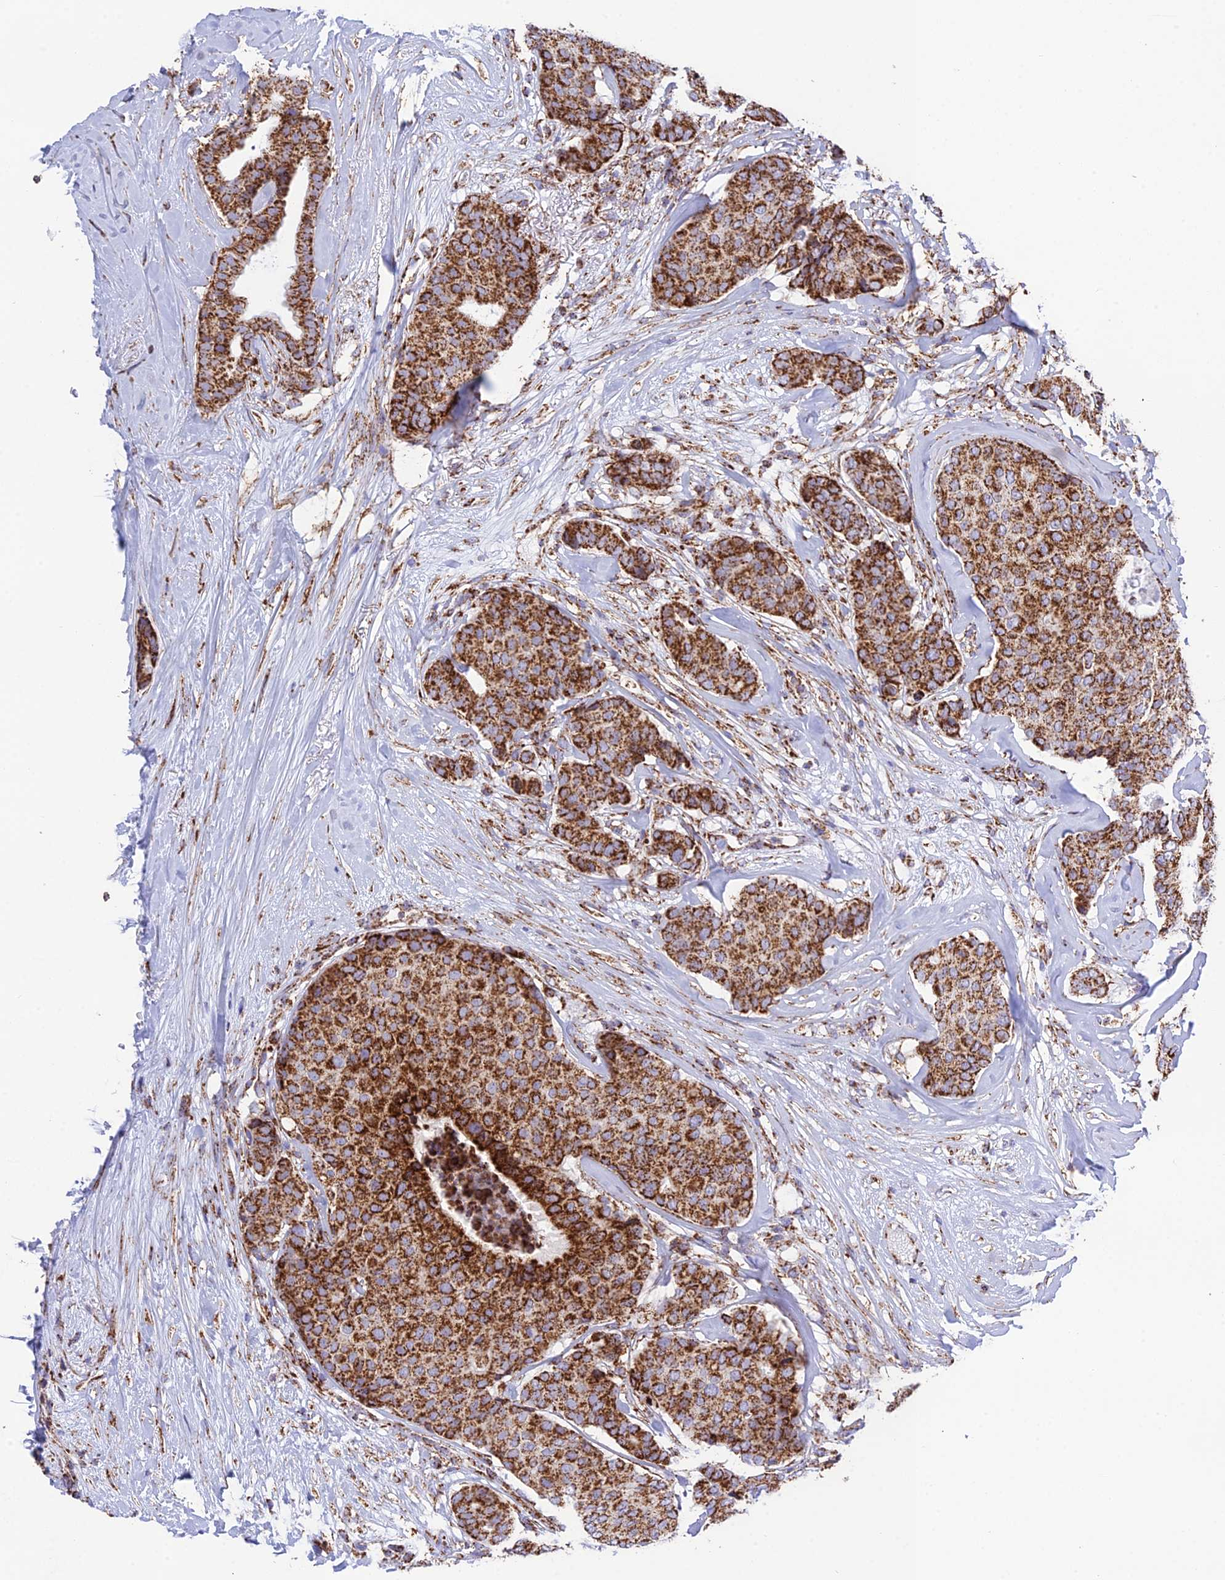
{"staining": {"intensity": "strong", "quantity": ">75%", "location": "cytoplasmic/membranous"}, "tissue": "breast cancer", "cell_type": "Tumor cells", "image_type": "cancer", "snomed": [{"axis": "morphology", "description": "Duct carcinoma"}, {"axis": "topography", "description": "Breast"}], "caption": "Immunohistochemical staining of human breast infiltrating ductal carcinoma exhibits high levels of strong cytoplasmic/membranous staining in about >75% of tumor cells.", "gene": "CHCHD3", "patient": {"sex": "female", "age": 75}}